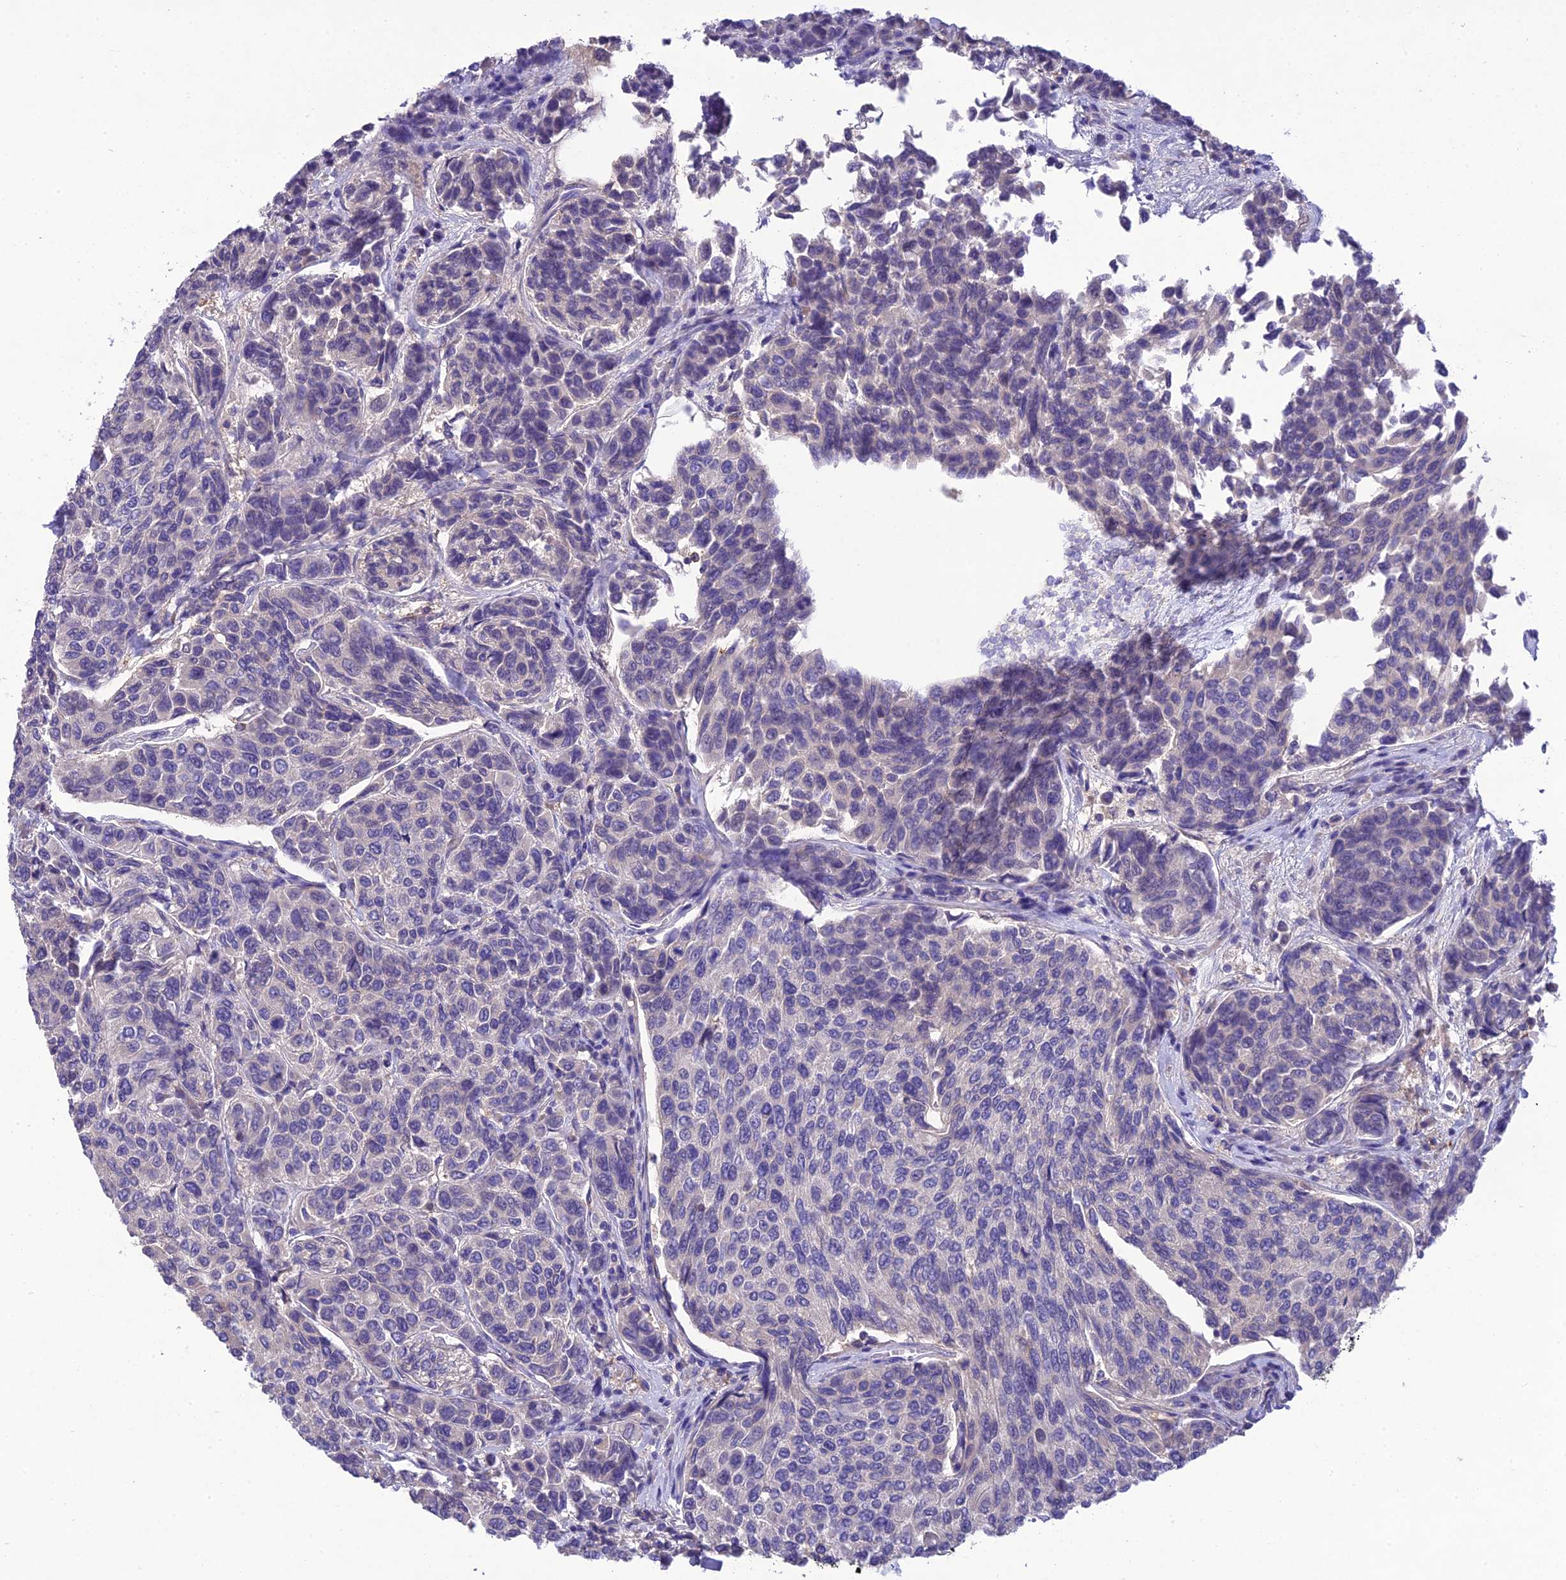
{"staining": {"intensity": "negative", "quantity": "none", "location": "none"}, "tissue": "breast cancer", "cell_type": "Tumor cells", "image_type": "cancer", "snomed": [{"axis": "morphology", "description": "Duct carcinoma"}, {"axis": "topography", "description": "Breast"}], "caption": "This micrograph is of breast cancer stained with immunohistochemistry (IHC) to label a protein in brown with the nuclei are counter-stained blue. There is no expression in tumor cells. (Brightfield microscopy of DAB (3,3'-diaminobenzidine) IHC at high magnification).", "gene": "SNX24", "patient": {"sex": "female", "age": 55}}